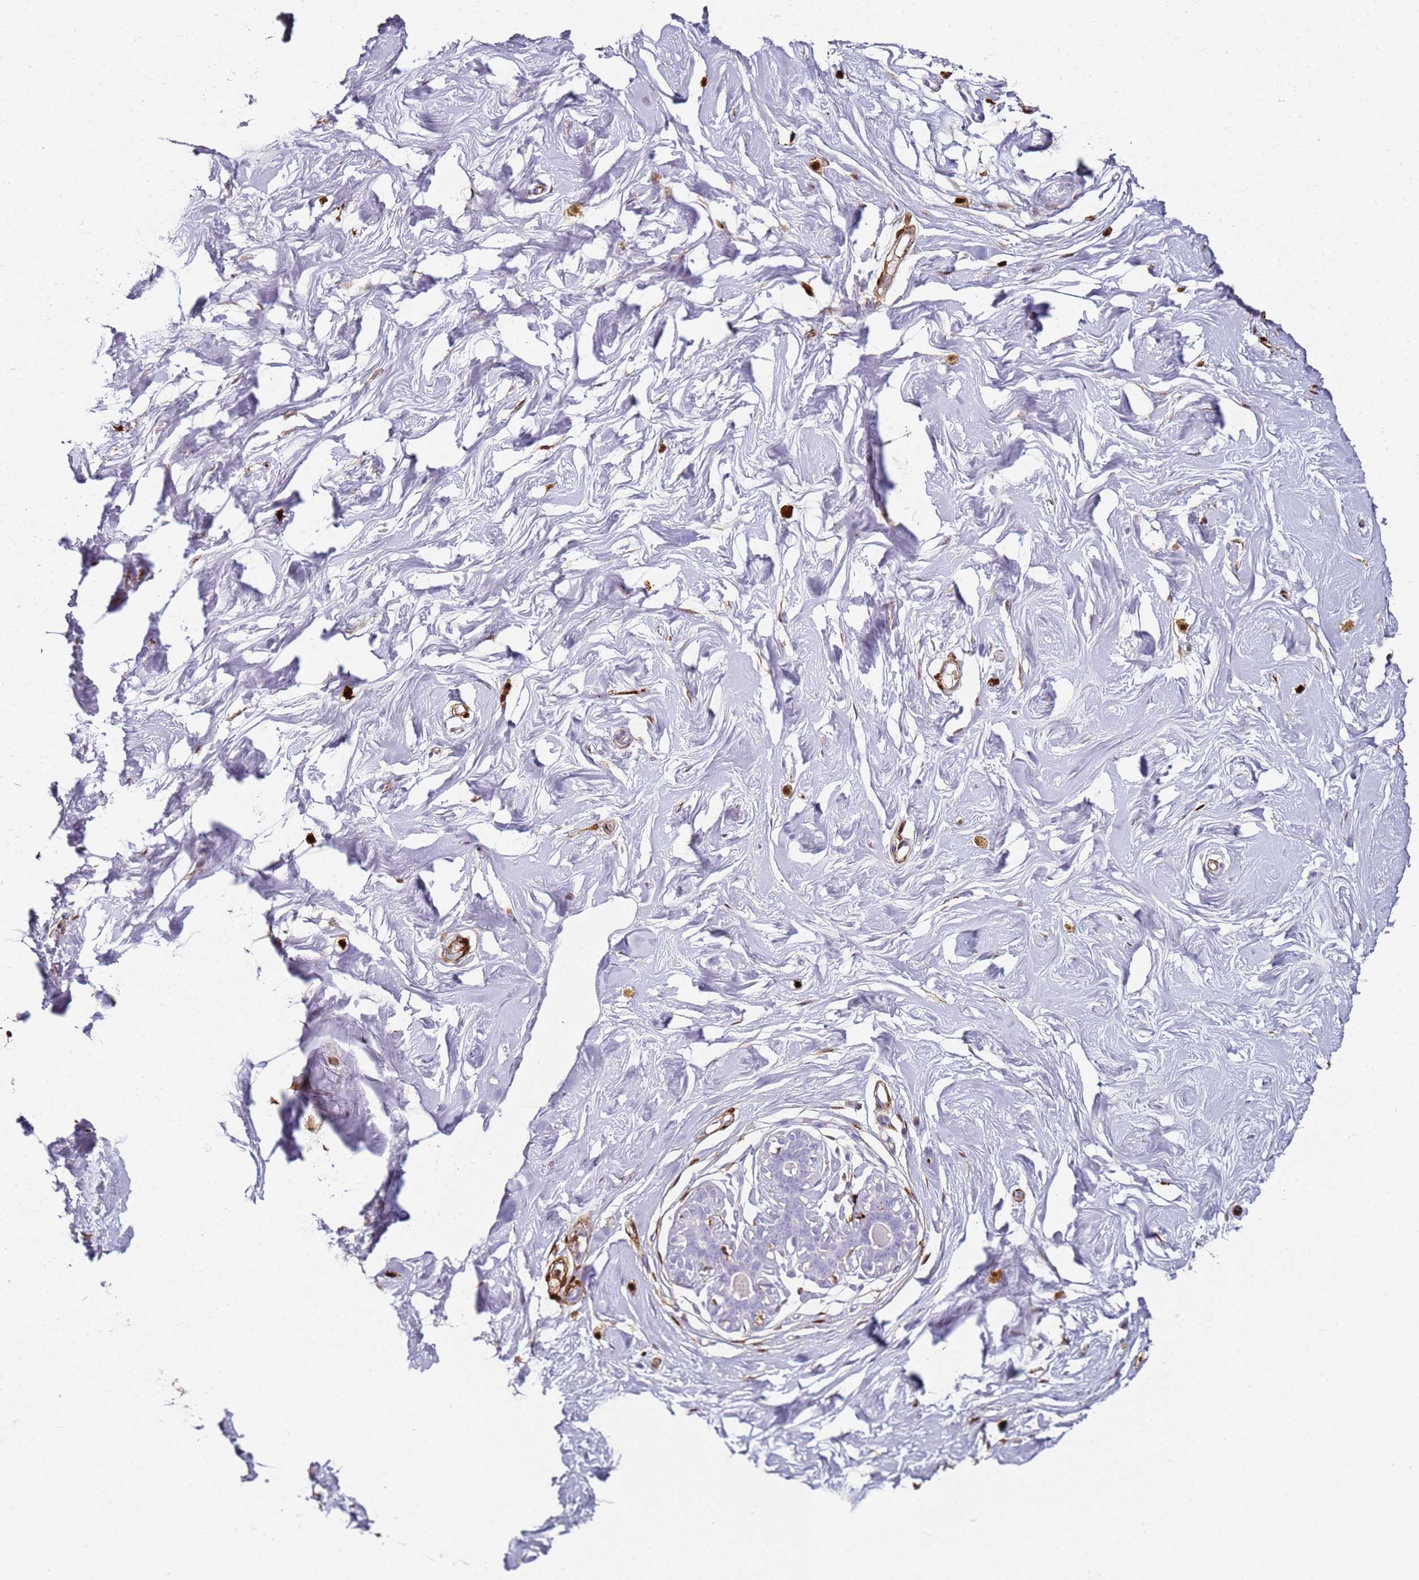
{"staining": {"intensity": "moderate", "quantity": "<25%", "location": "cytoplasmic/membranous"}, "tissue": "breast", "cell_type": "Adipocytes", "image_type": "normal", "snomed": [{"axis": "morphology", "description": "Normal tissue, NOS"}, {"axis": "morphology", "description": "Adenoma, NOS"}, {"axis": "topography", "description": "Breast"}], "caption": "The photomicrograph shows immunohistochemical staining of benign breast. There is moderate cytoplasmic/membranous positivity is present in approximately <25% of adipocytes. (DAB IHC with brightfield microscopy, high magnification).", "gene": "S100A4", "patient": {"sex": "female", "age": 23}}